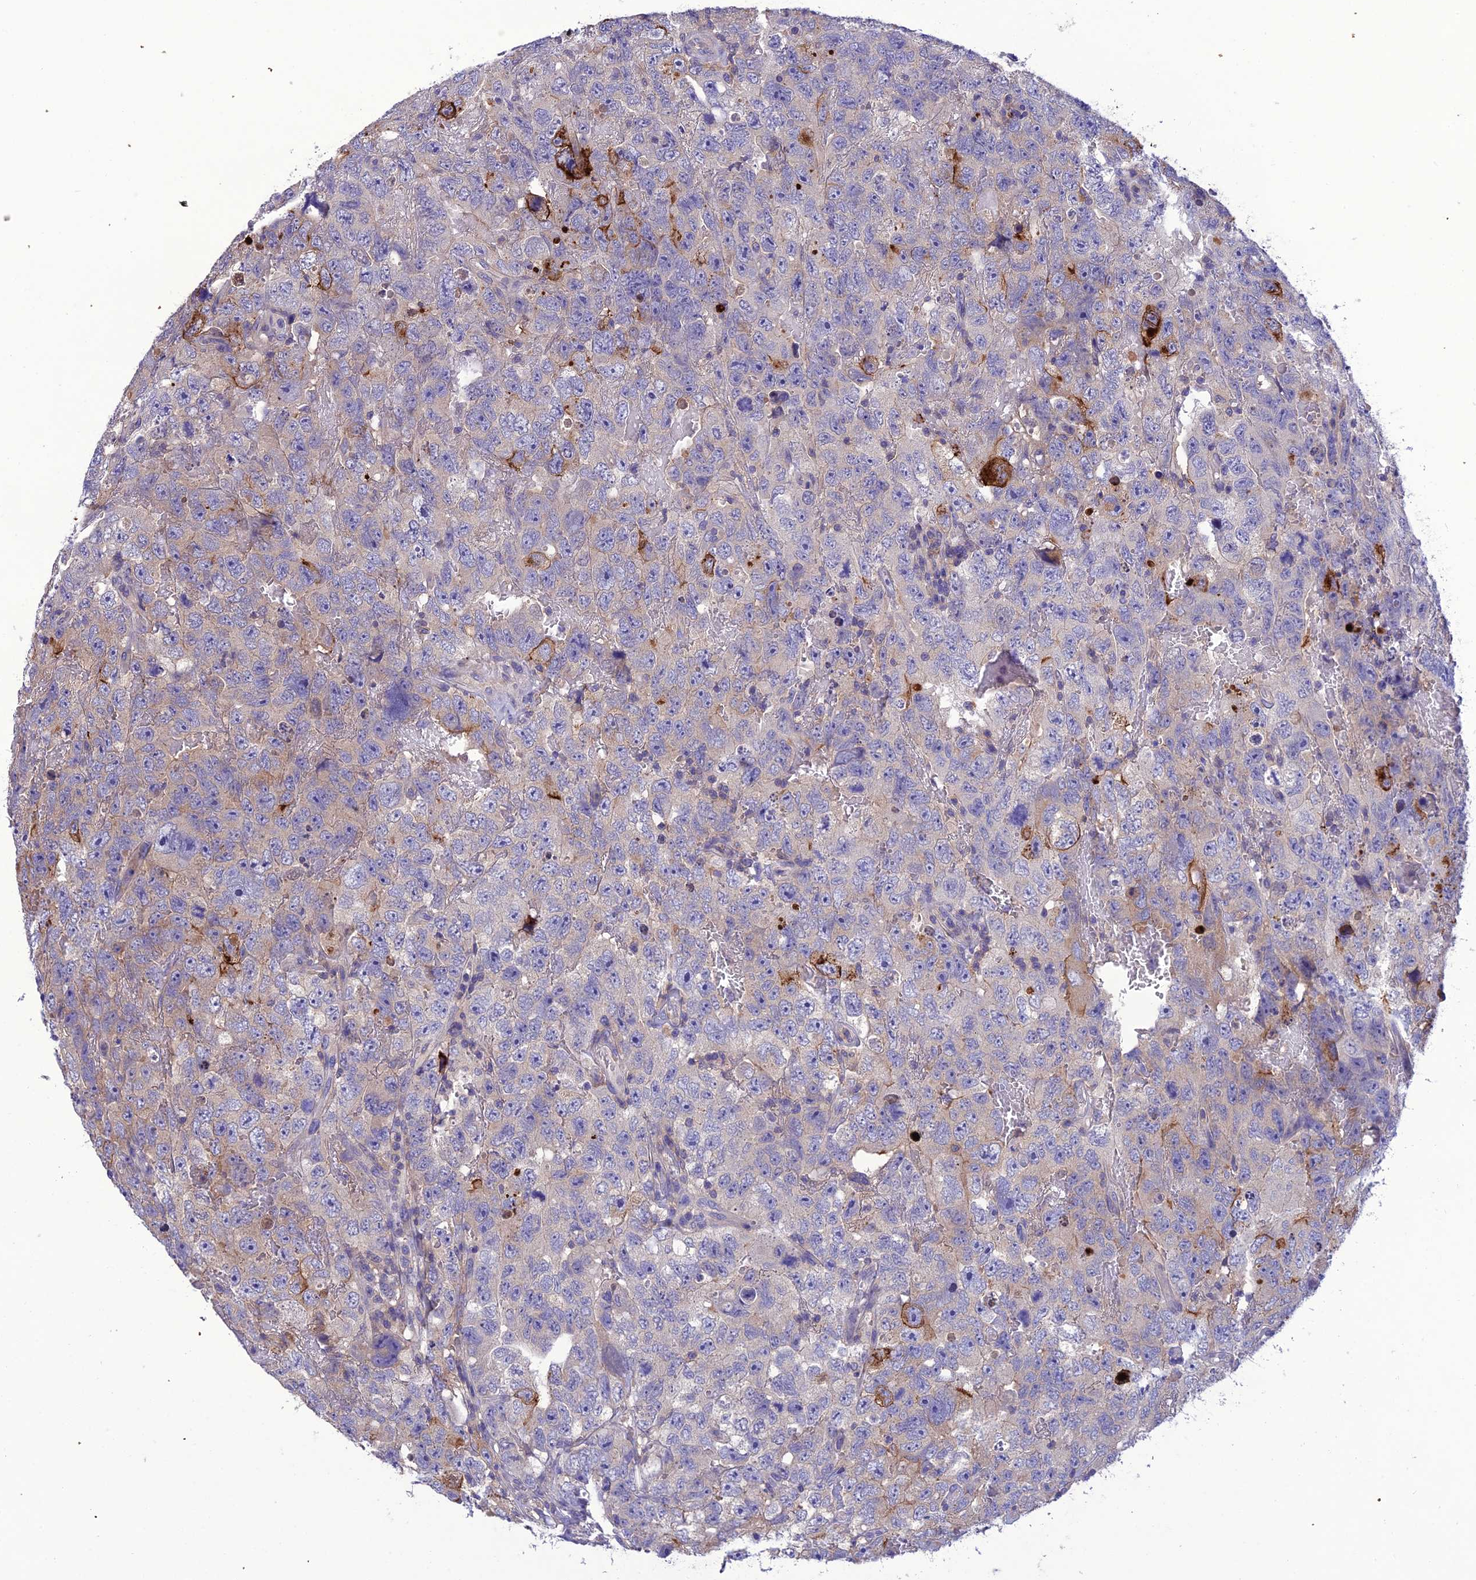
{"staining": {"intensity": "strong", "quantity": "<25%", "location": "cytoplasmic/membranous"}, "tissue": "testis cancer", "cell_type": "Tumor cells", "image_type": "cancer", "snomed": [{"axis": "morphology", "description": "Carcinoma, Embryonal, NOS"}, {"axis": "topography", "description": "Testis"}], "caption": "High-power microscopy captured an IHC histopathology image of embryonal carcinoma (testis), revealing strong cytoplasmic/membranous positivity in about <25% of tumor cells.", "gene": "SNX24", "patient": {"sex": "male", "age": 45}}